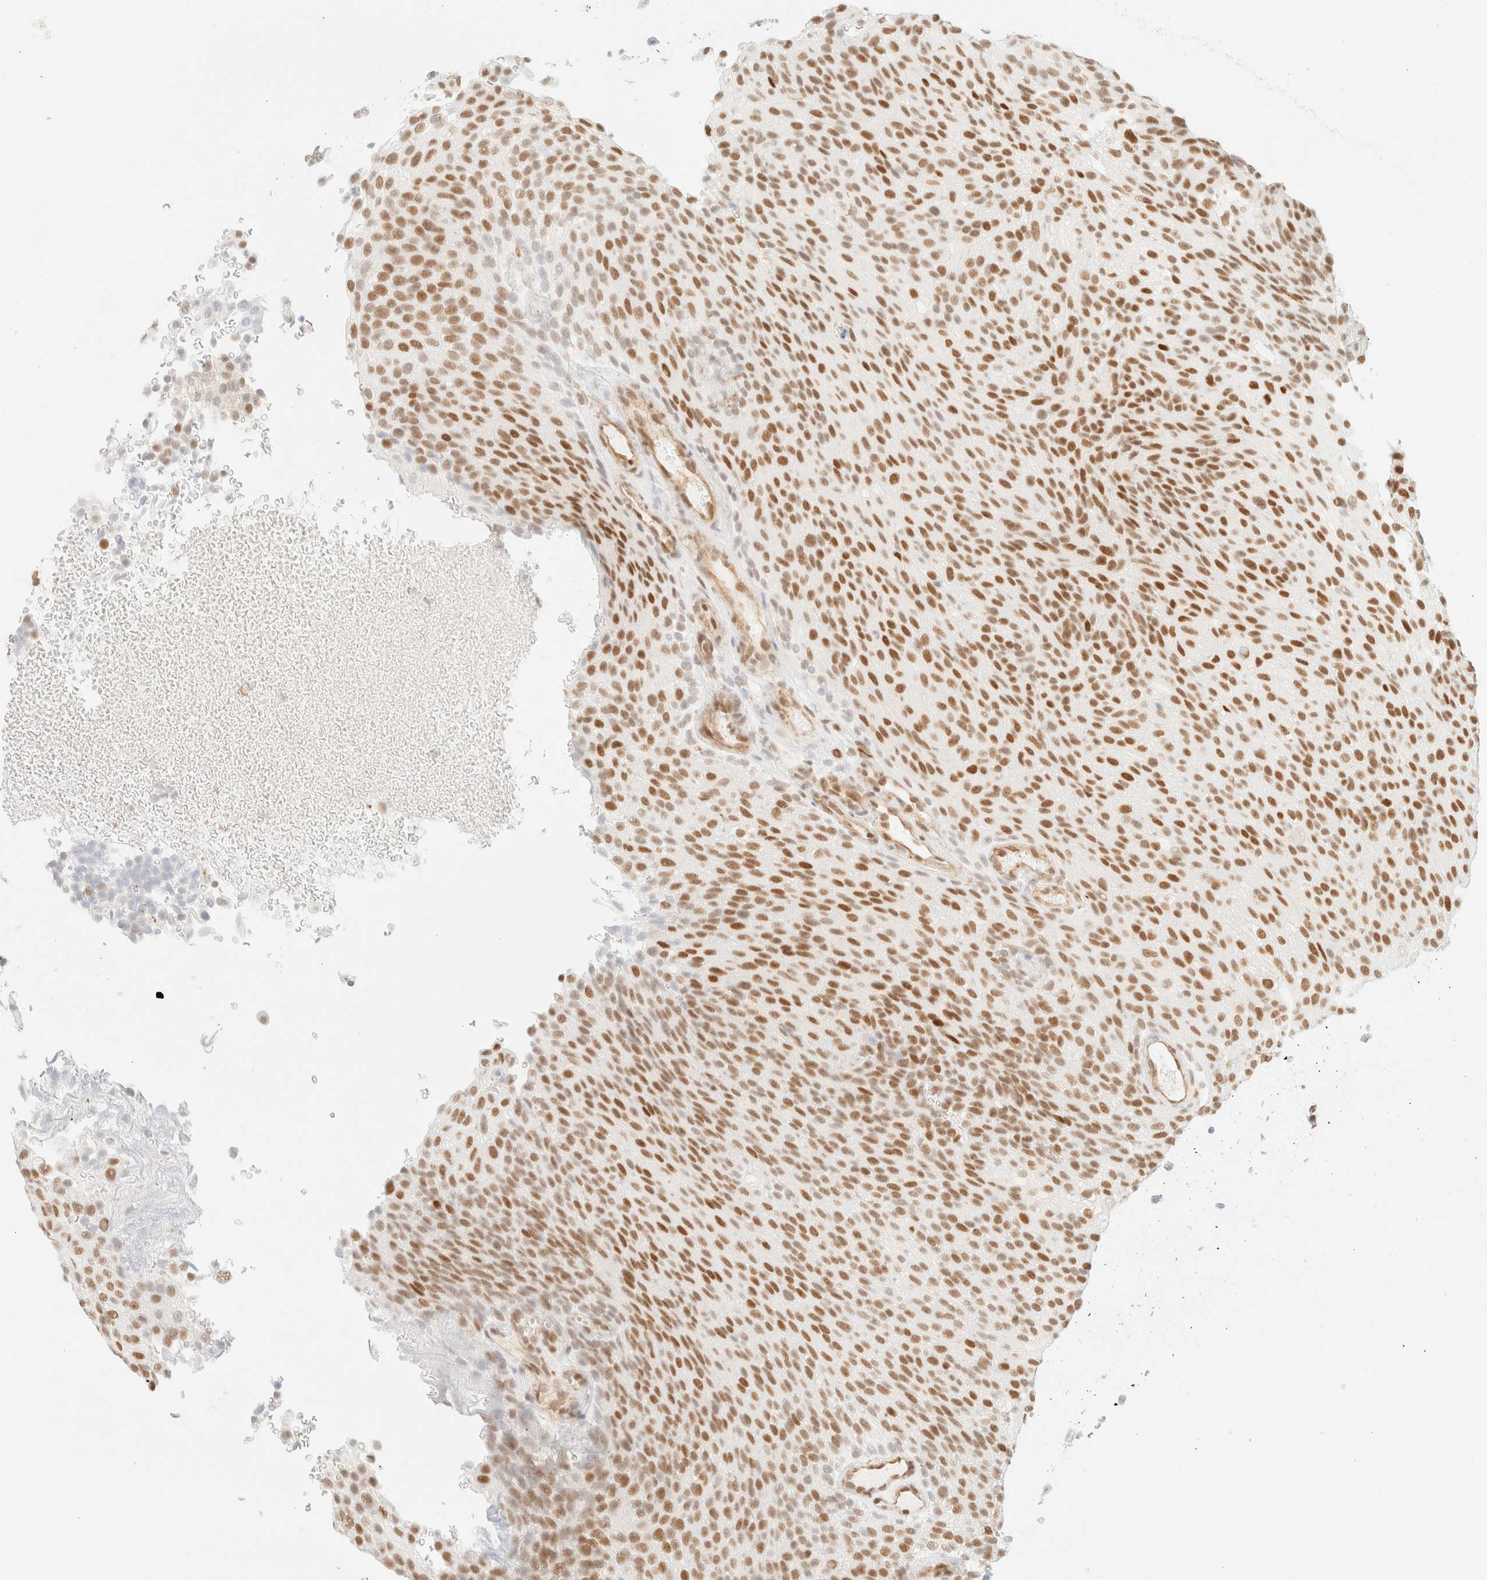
{"staining": {"intensity": "moderate", "quantity": ">75%", "location": "nuclear"}, "tissue": "urothelial cancer", "cell_type": "Tumor cells", "image_type": "cancer", "snomed": [{"axis": "morphology", "description": "Urothelial carcinoma, Low grade"}, {"axis": "topography", "description": "Urinary bladder"}], "caption": "A histopathology image of human urothelial cancer stained for a protein demonstrates moderate nuclear brown staining in tumor cells.", "gene": "ZSCAN18", "patient": {"sex": "male", "age": 78}}